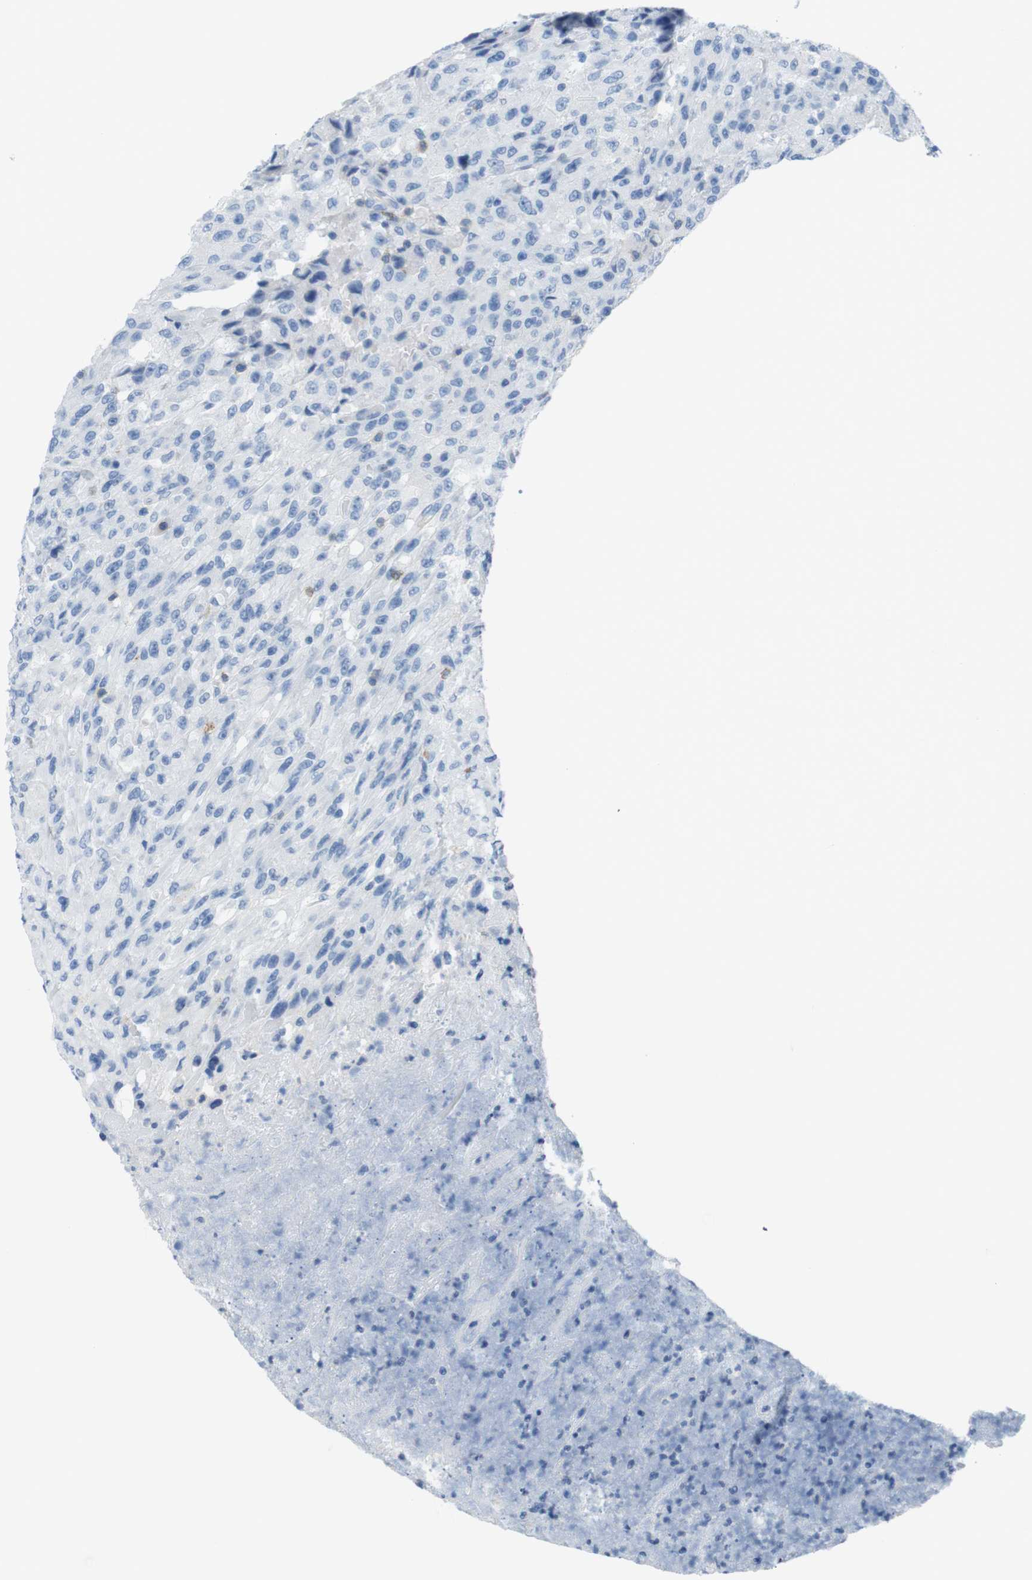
{"staining": {"intensity": "negative", "quantity": "none", "location": "none"}, "tissue": "urothelial cancer", "cell_type": "Tumor cells", "image_type": "cancer", "snomed": [{"axis": "morphology", "description": "Urothelial carcinoma, High grade"}, {"axis": "topography", "description": "Urinary bladder"}], "caption": "An IHC photomicrograph of urothelial cancer is shown. There is no staining in tumor cells of urothelial cancer.", "gene": "CD5", "patient": {"sex": "male", "age": 66}}